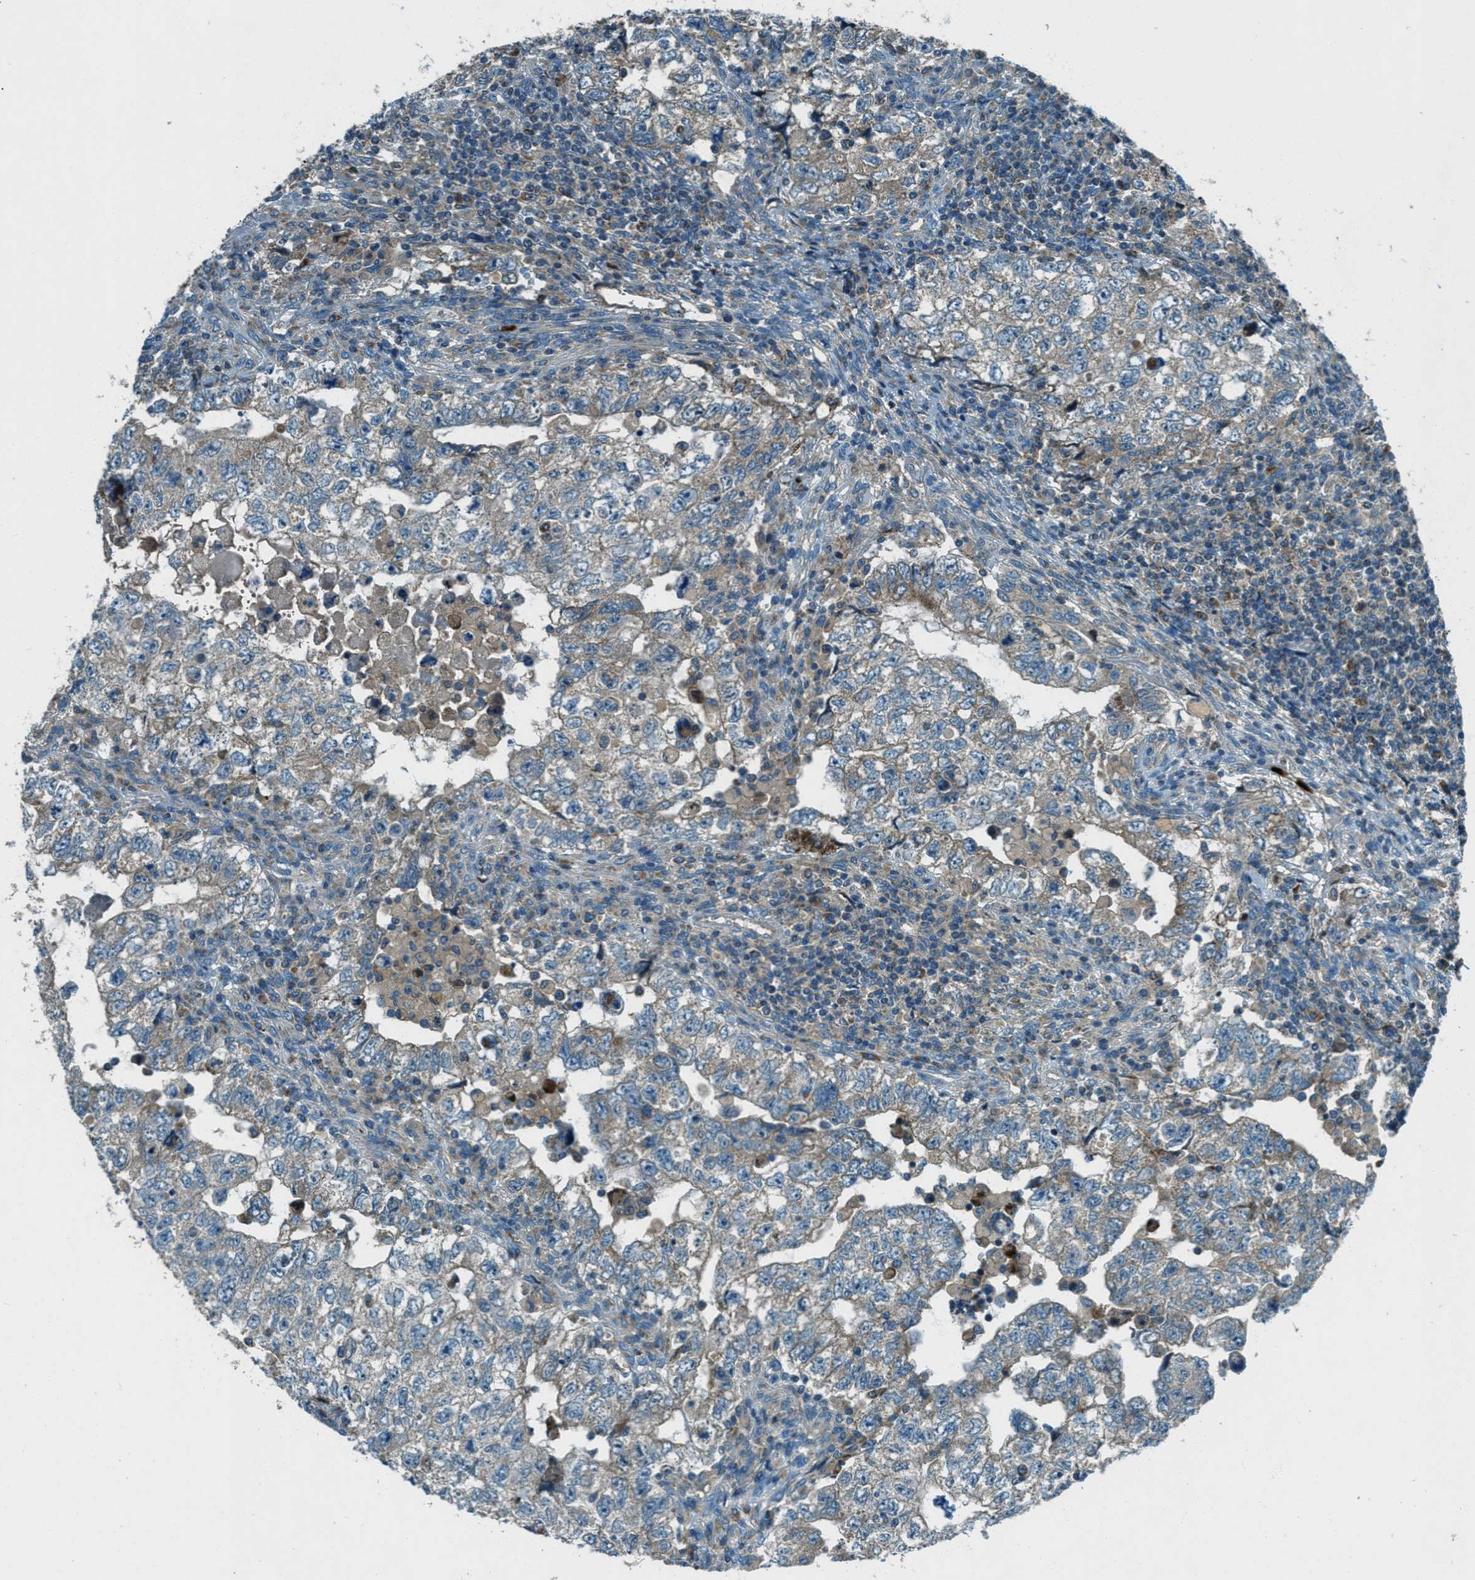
{"staining": {"intensity": "moderate", "quantity": "25%-75%", "location": "cytoplasmic/membranous"}, "tissue": "testis cancer", "cell_type": "Tumor cells", "image_type": "cancer", "snomed": [{"axis": "morphology", "description": "Carcinoma, Embryonal, NOS"}, {"axis": "topography", "description": "Testis"}], "caption": "Moderate cytoplasmic/membranous positivity is present in approximately 25%-75% of tumor cells in testis cancer. Nuclei are stained in blue.", "gene": "FAR1", "patient": {"sex": "male", "age": 36}}